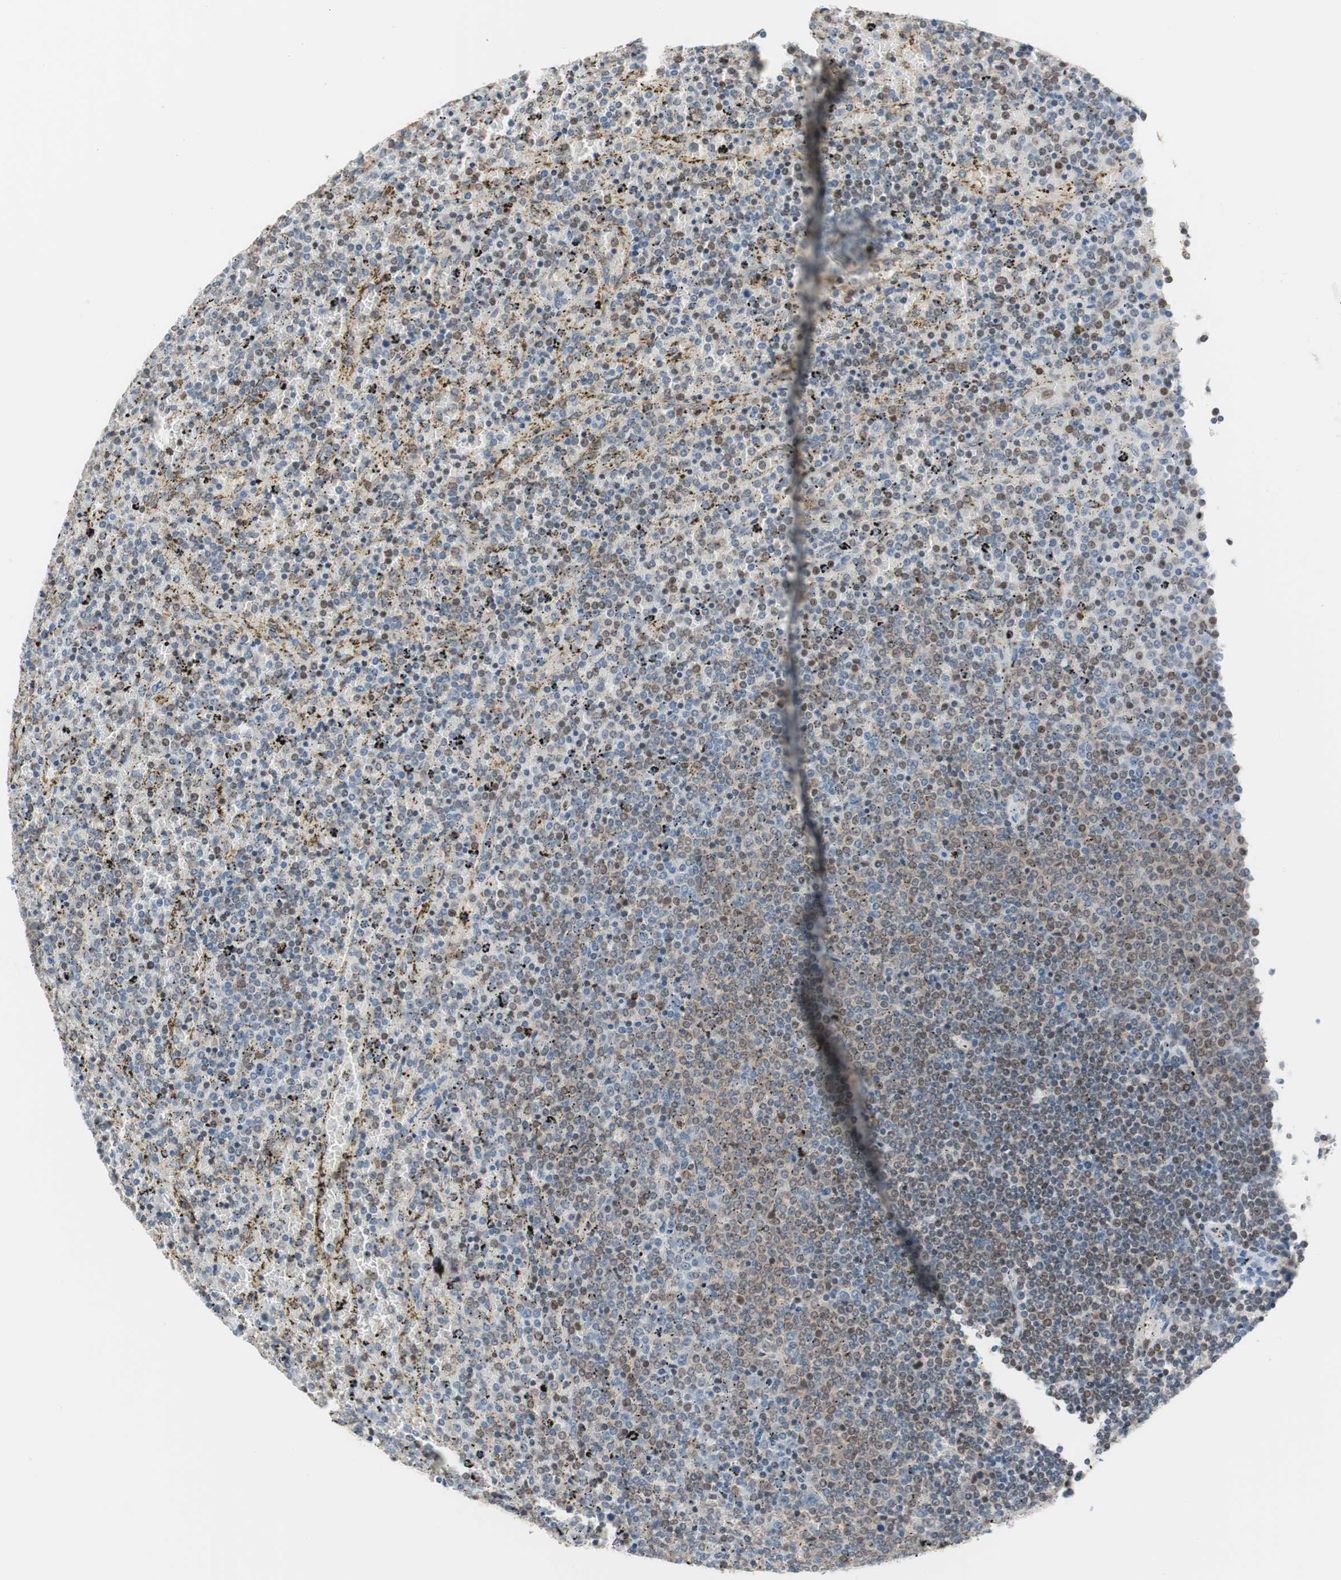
{"staining": {"intensity": "weak", "quantity": "25%-75%", "location": "cytoplasmic/membranous,nuclear"}, "tissue": "lymphoma", "cell_type": "Tumor cells", "image_type": "cancer", "snomed": [{"axis": "morphology", "description": "Malignant lymphoma, non-Hodgkin's type, Low grade"}, {"axis": "topography", "description": "Spleen"}], "caption": "Immunohistochemical staining of lymphoma demonstrates weak cytoplasmic/membranous and nuclear protein expression in about 25%-75% of tumor cells. Nuclei are stained in blue.", "gene": "POLH", "patient": {"sex": "female", "age": 77}}